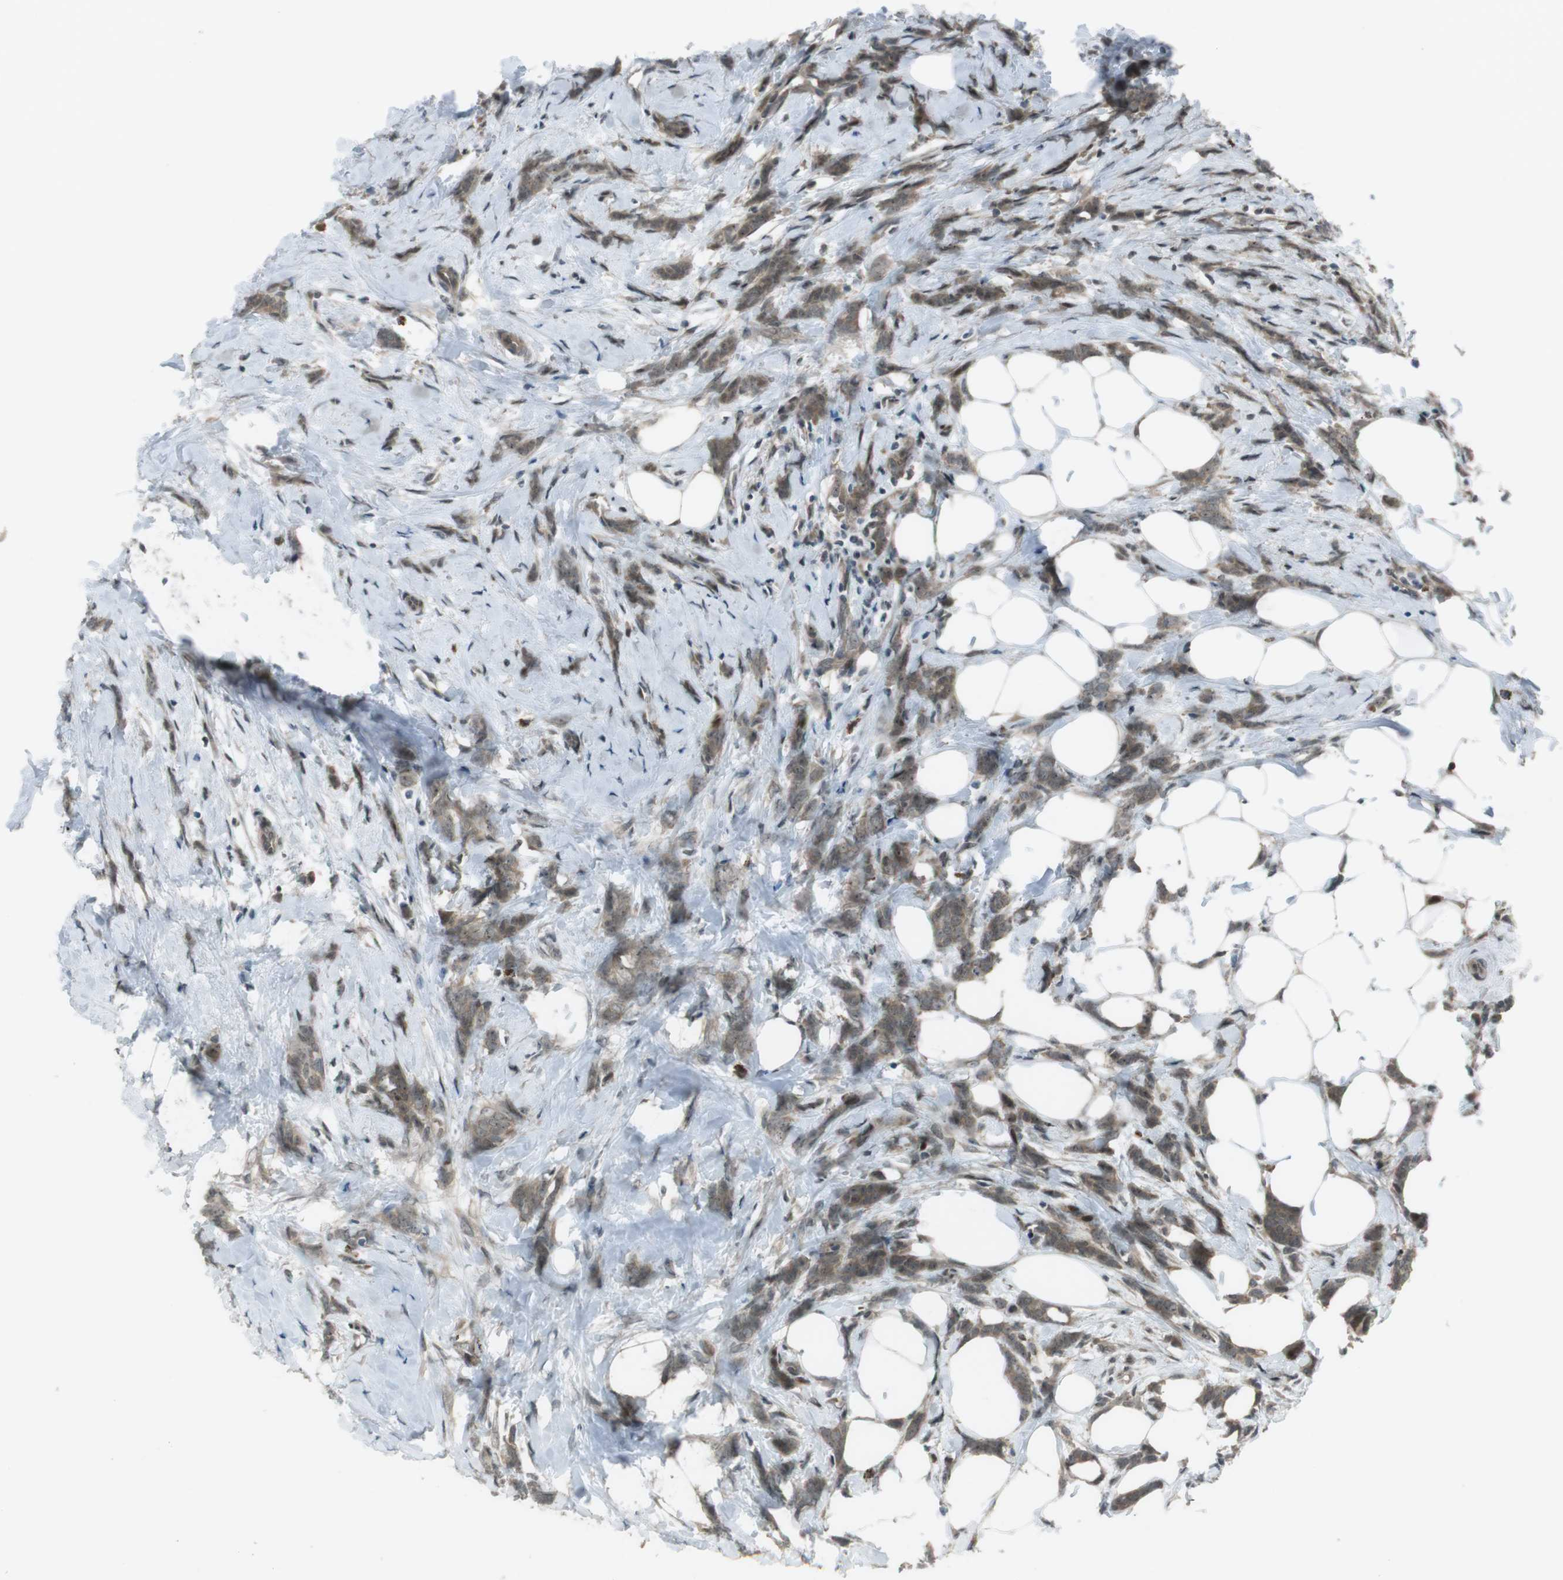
{"staining": {"intensity": "moderate", "quantity": ">75%", "location": "cytoplasmic/membranous"}, "tissue": "breast cancer", "cell_type": "Tumor cells", "image_type": "cancer", "snomed": [{"axis": "morphology", "description": "Lobular carcinoma, in situ"}, {"axis": "morphology", "description": "Lobular carcinoma"}, {"axis": "topography", "description": "Breast"}], "caption": "Brown immunohistochemical staining in breast lobular carcinoma exhibits moderate cytoplasmic/membranous staining in about >75% of tumor cells.", "gene": "SLITRK5", "patient": {"sex": "female", "age": 41}}